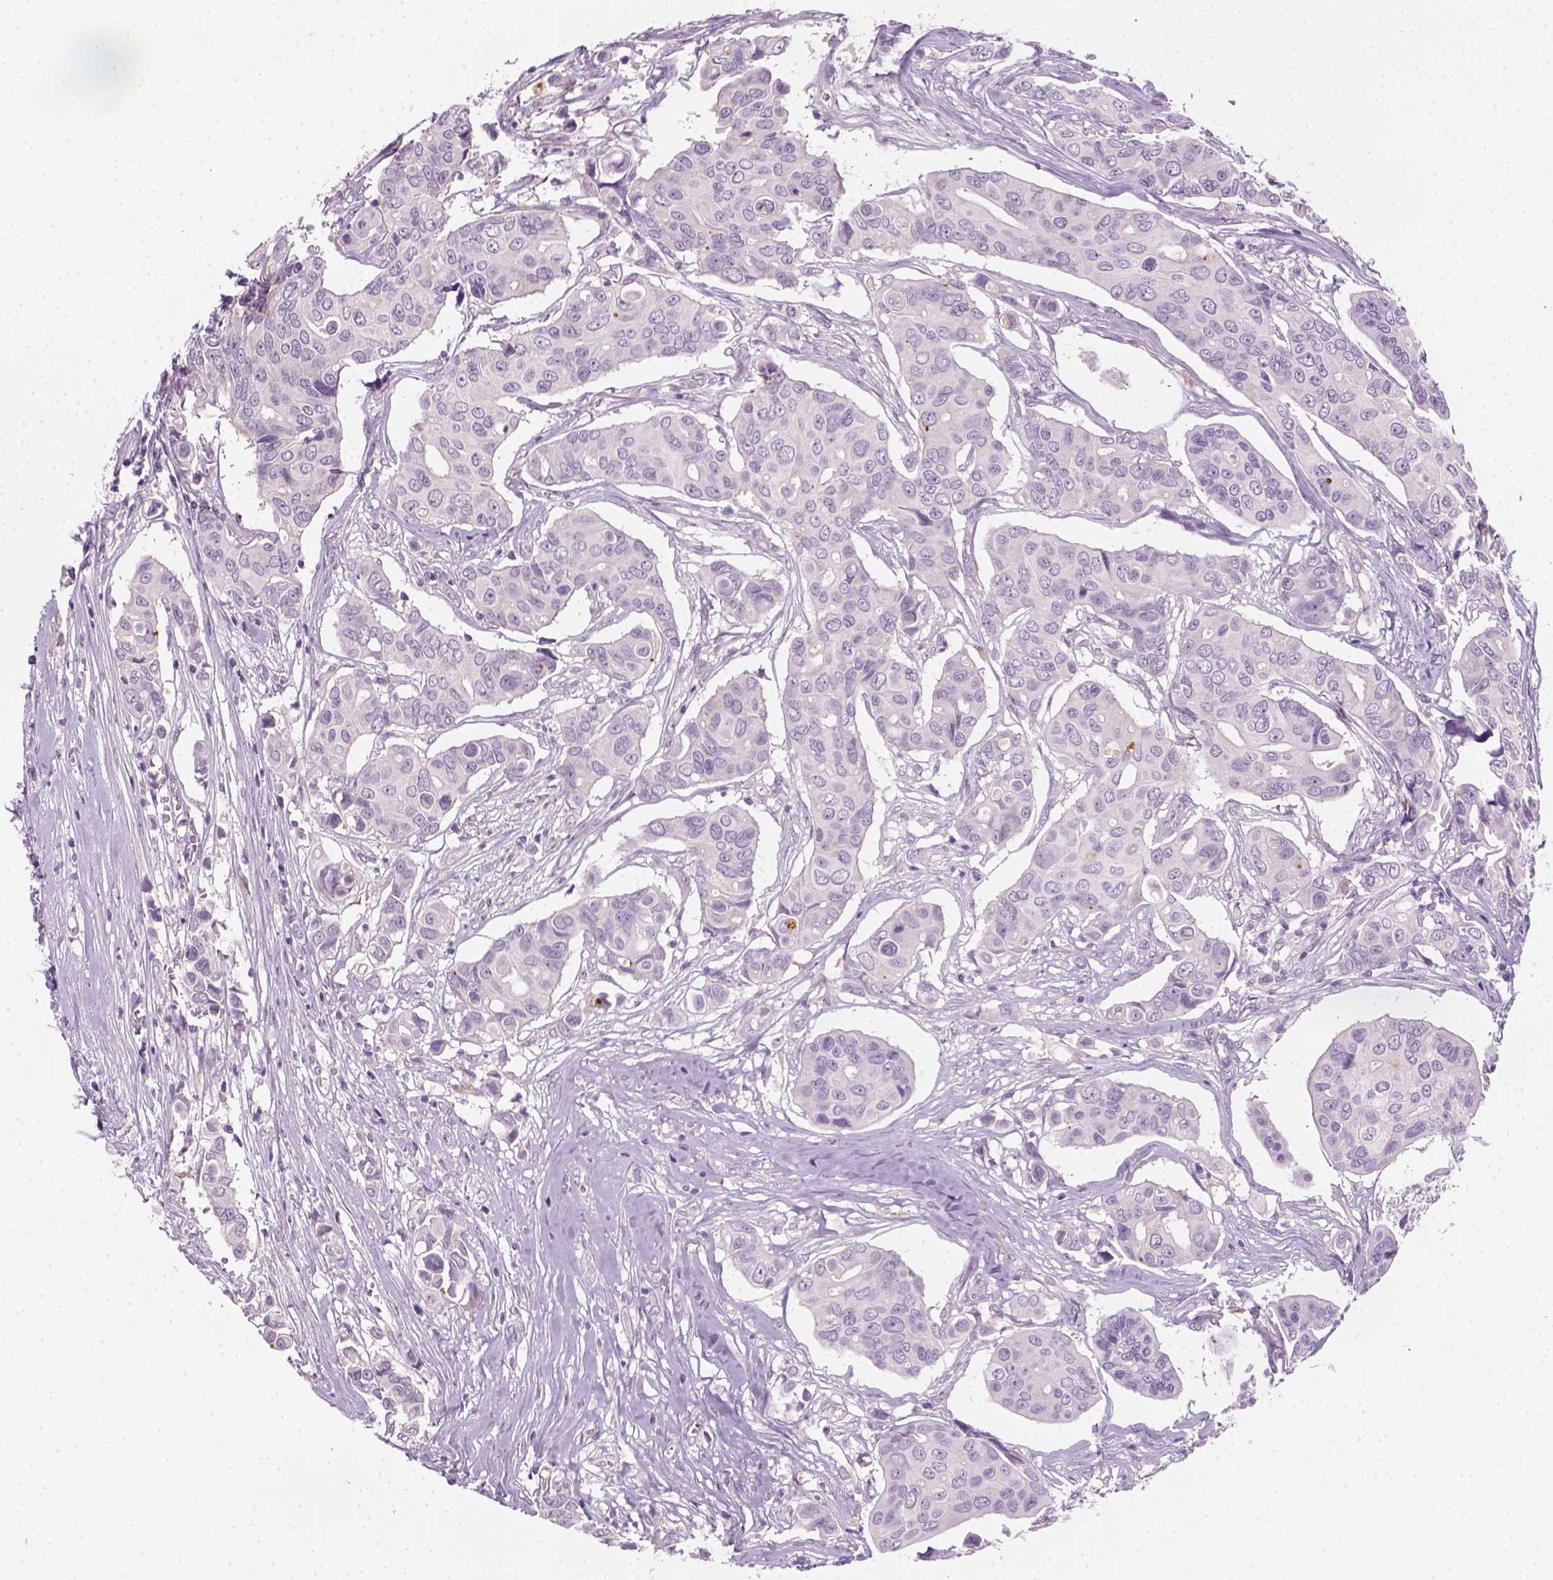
{"staining": {"intensity": "negative", "quantity": "none", "location": "none"}, "tissue": "breast cancer", "cell_type": "Tumor cells", "image_type": "cancer", "snomed": [{"axis": "morphology", "description": "Duct carcinoma"}, {"axis": "topography", "description": "Breast"}], "caption": "Histopathology image shows no significant protein positivity in tumor cells of breast invasive ductal carcinoma.", "gene": "FAM163B", "patient": {"sex": "female", "age": 54}}